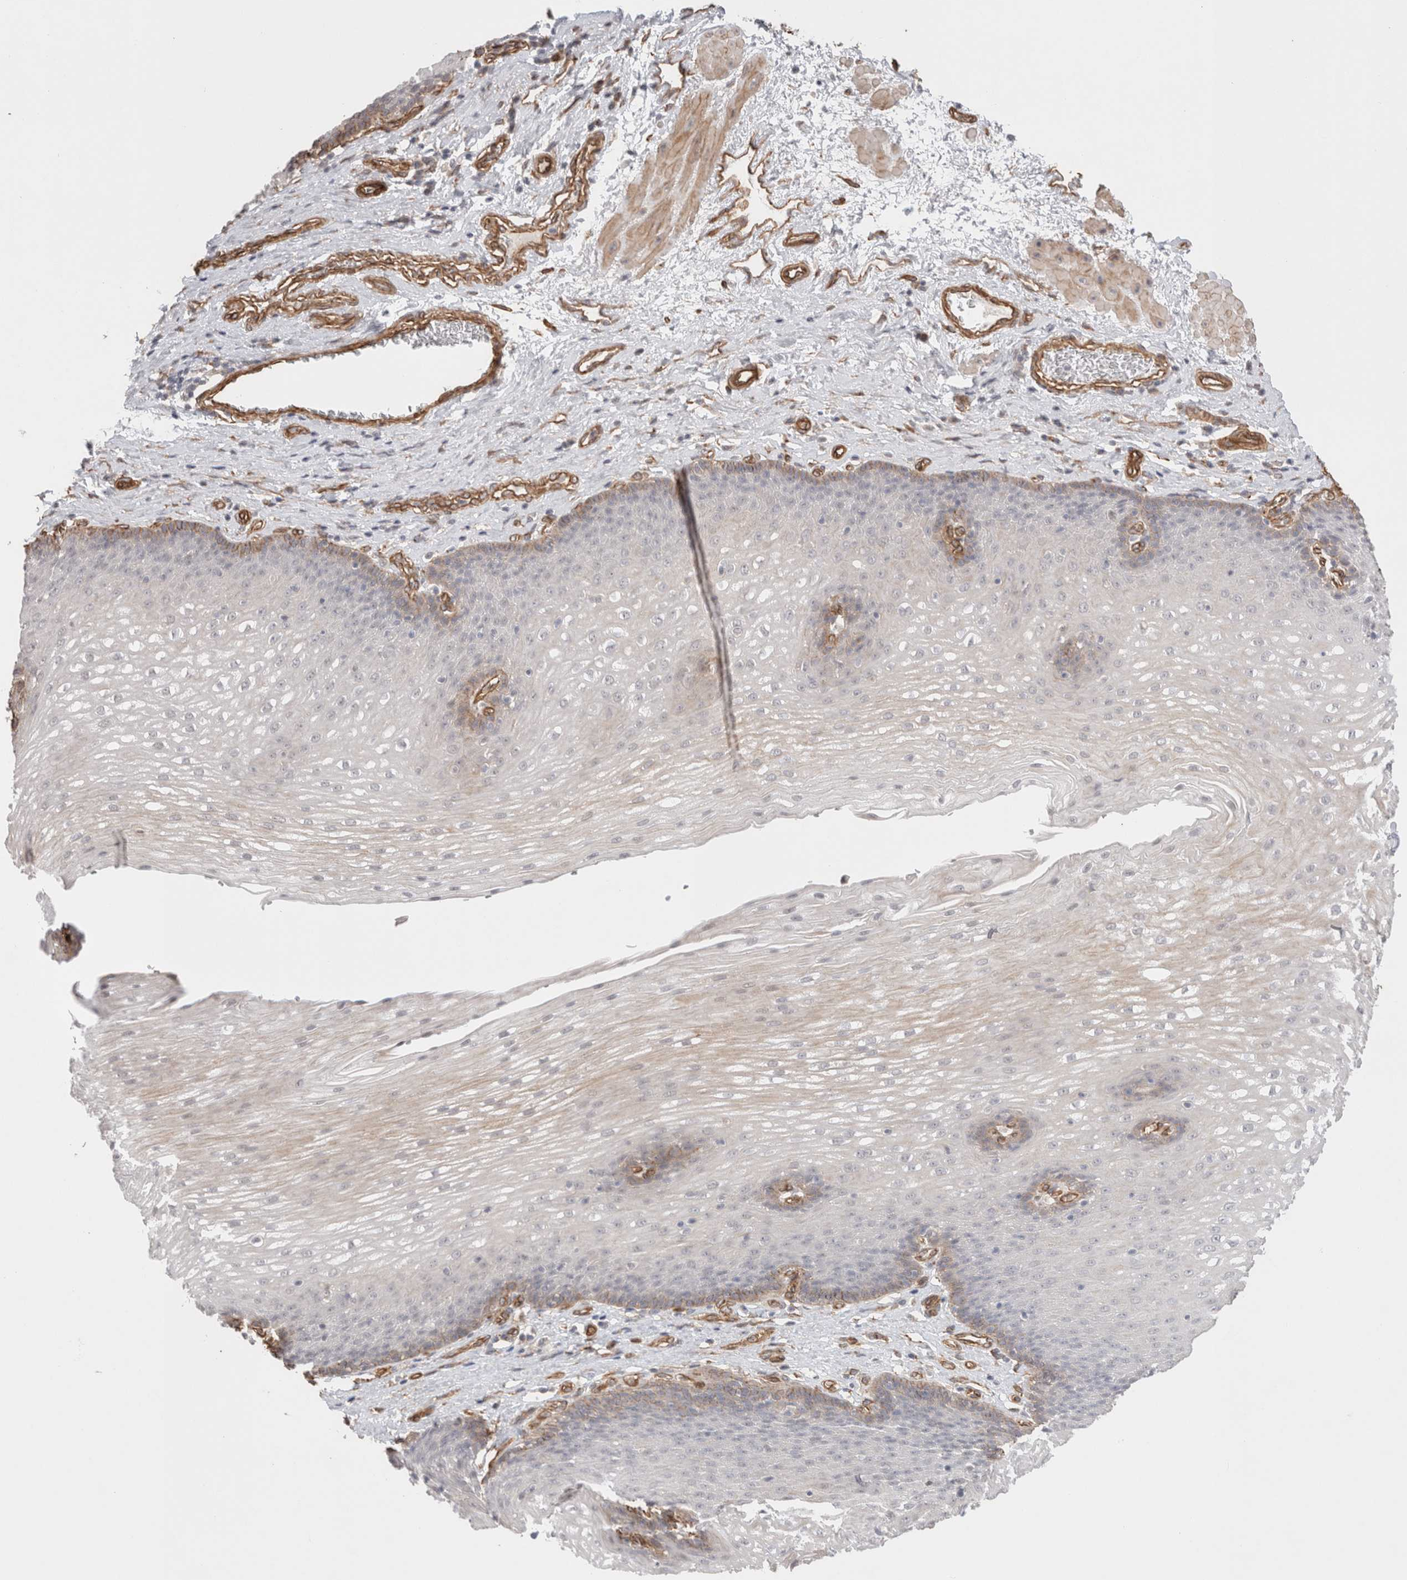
{"staining": {"intensity": "moderate", "quantity": "<25%", "location": "cytoplasmic/membranous"}, "tissue": "esophagus", "cell_type": "Squamous epithelial cells", "image_type": "normal", "snomed": [{"axis": "morphology", "description": "Normal tissue, NOS"}, {"axis": "topography", "description": "Esophagus"}], "caption": "This photomicrograph reveals IHC staining of unremarkable human esophagus, with low moderate cytoplasmic/membranous positivity in about <25% of squamous epithelial cells.", "gene": "CAAP1", "patient": {"sex": "male", "age": 48}}